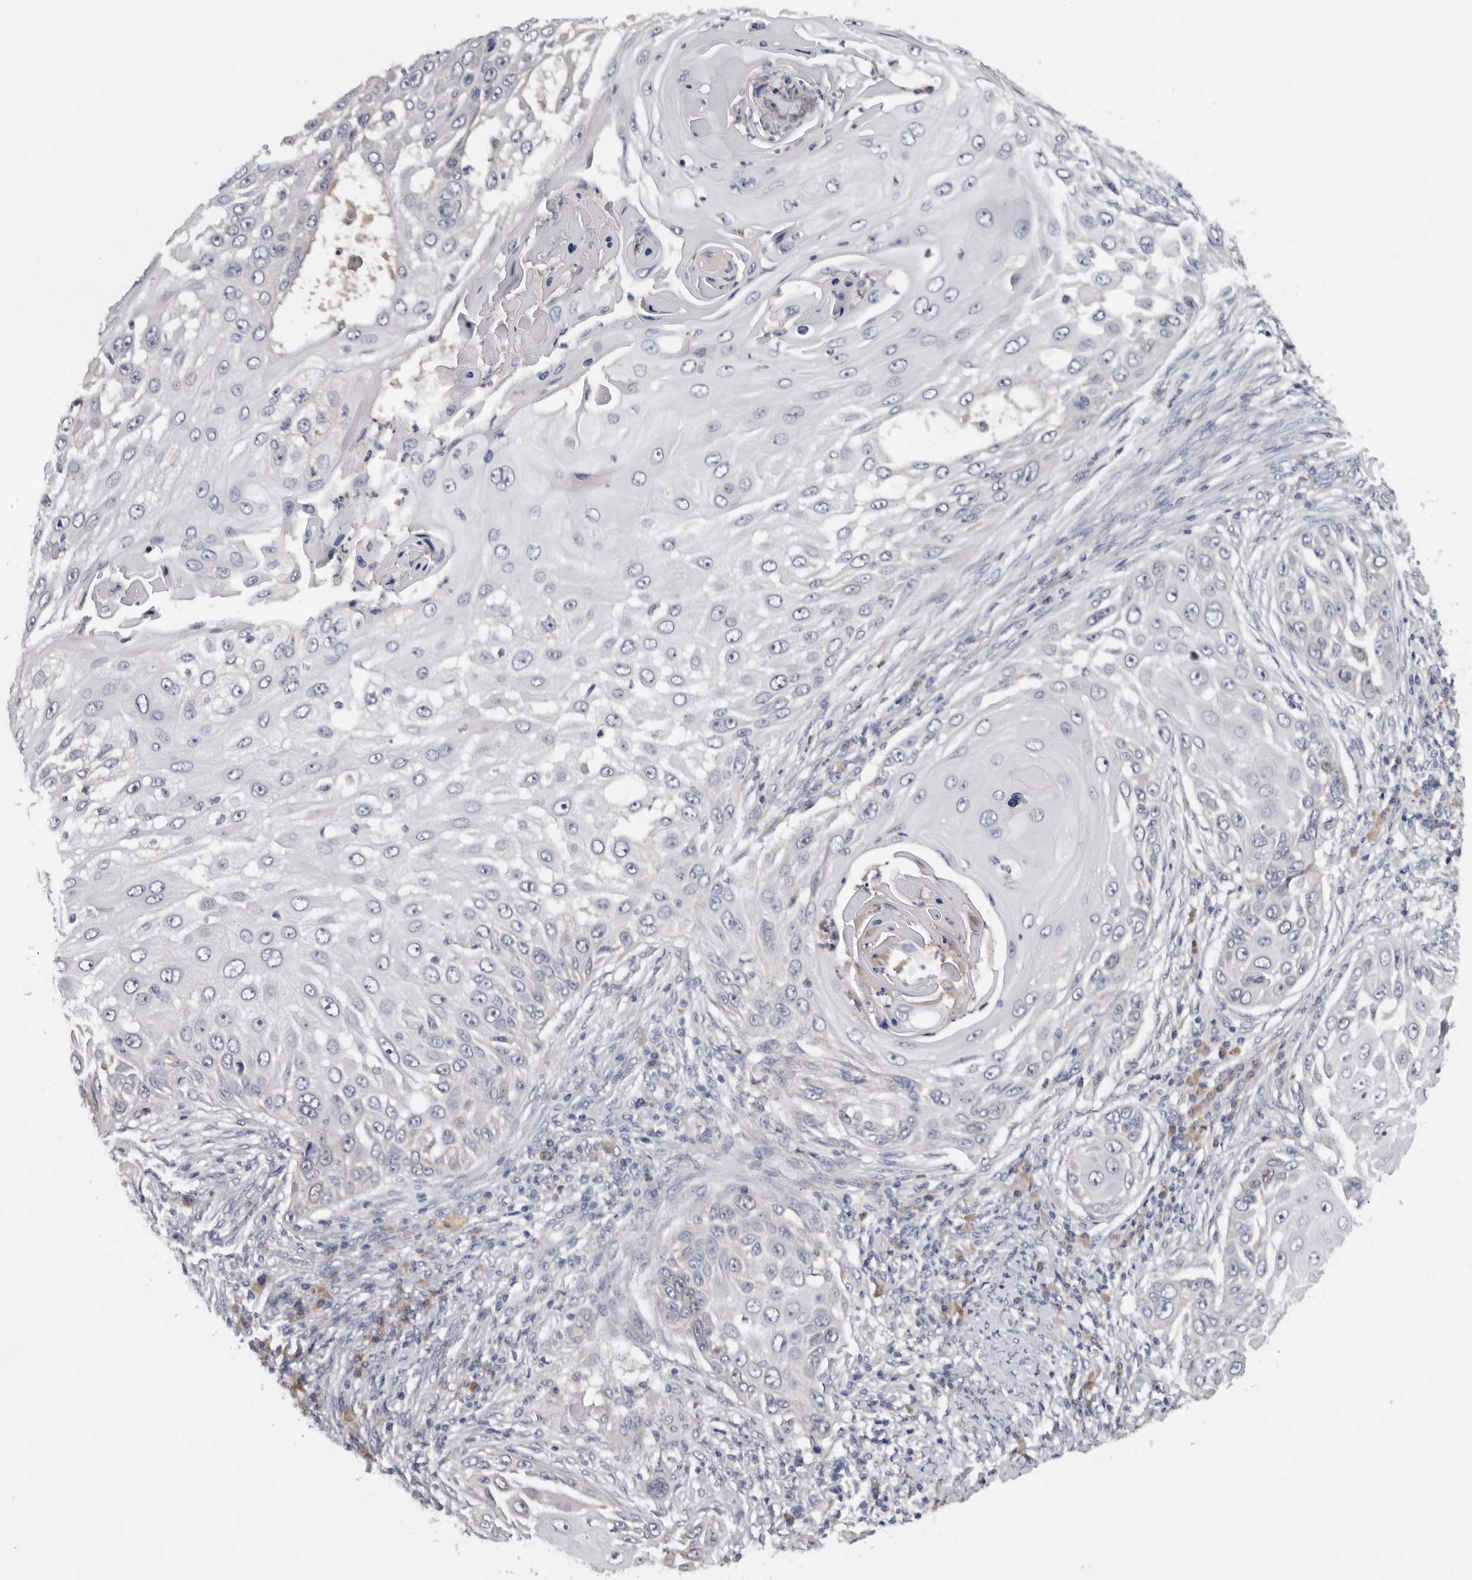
{"staining": {"intensity": "negative", "quantity": "none", "location": "none"}, "tissue": "skin cancer", "cell_type": "Tumor cells", "image_type": "cancer", "snomed": [{"axis": "morphology", "description": "Squamous cell carcinoma, NOS"}, {"axis": "topography", "description": "Skin"}], "caption": "Immunohistochemistry image of squamous cell carcinoma (skin) stained for a protein (brown), which exhibits no positivity in tumor cells.", "gene": "KIF2B", "patient": {"sex": "female", "age": 44}}